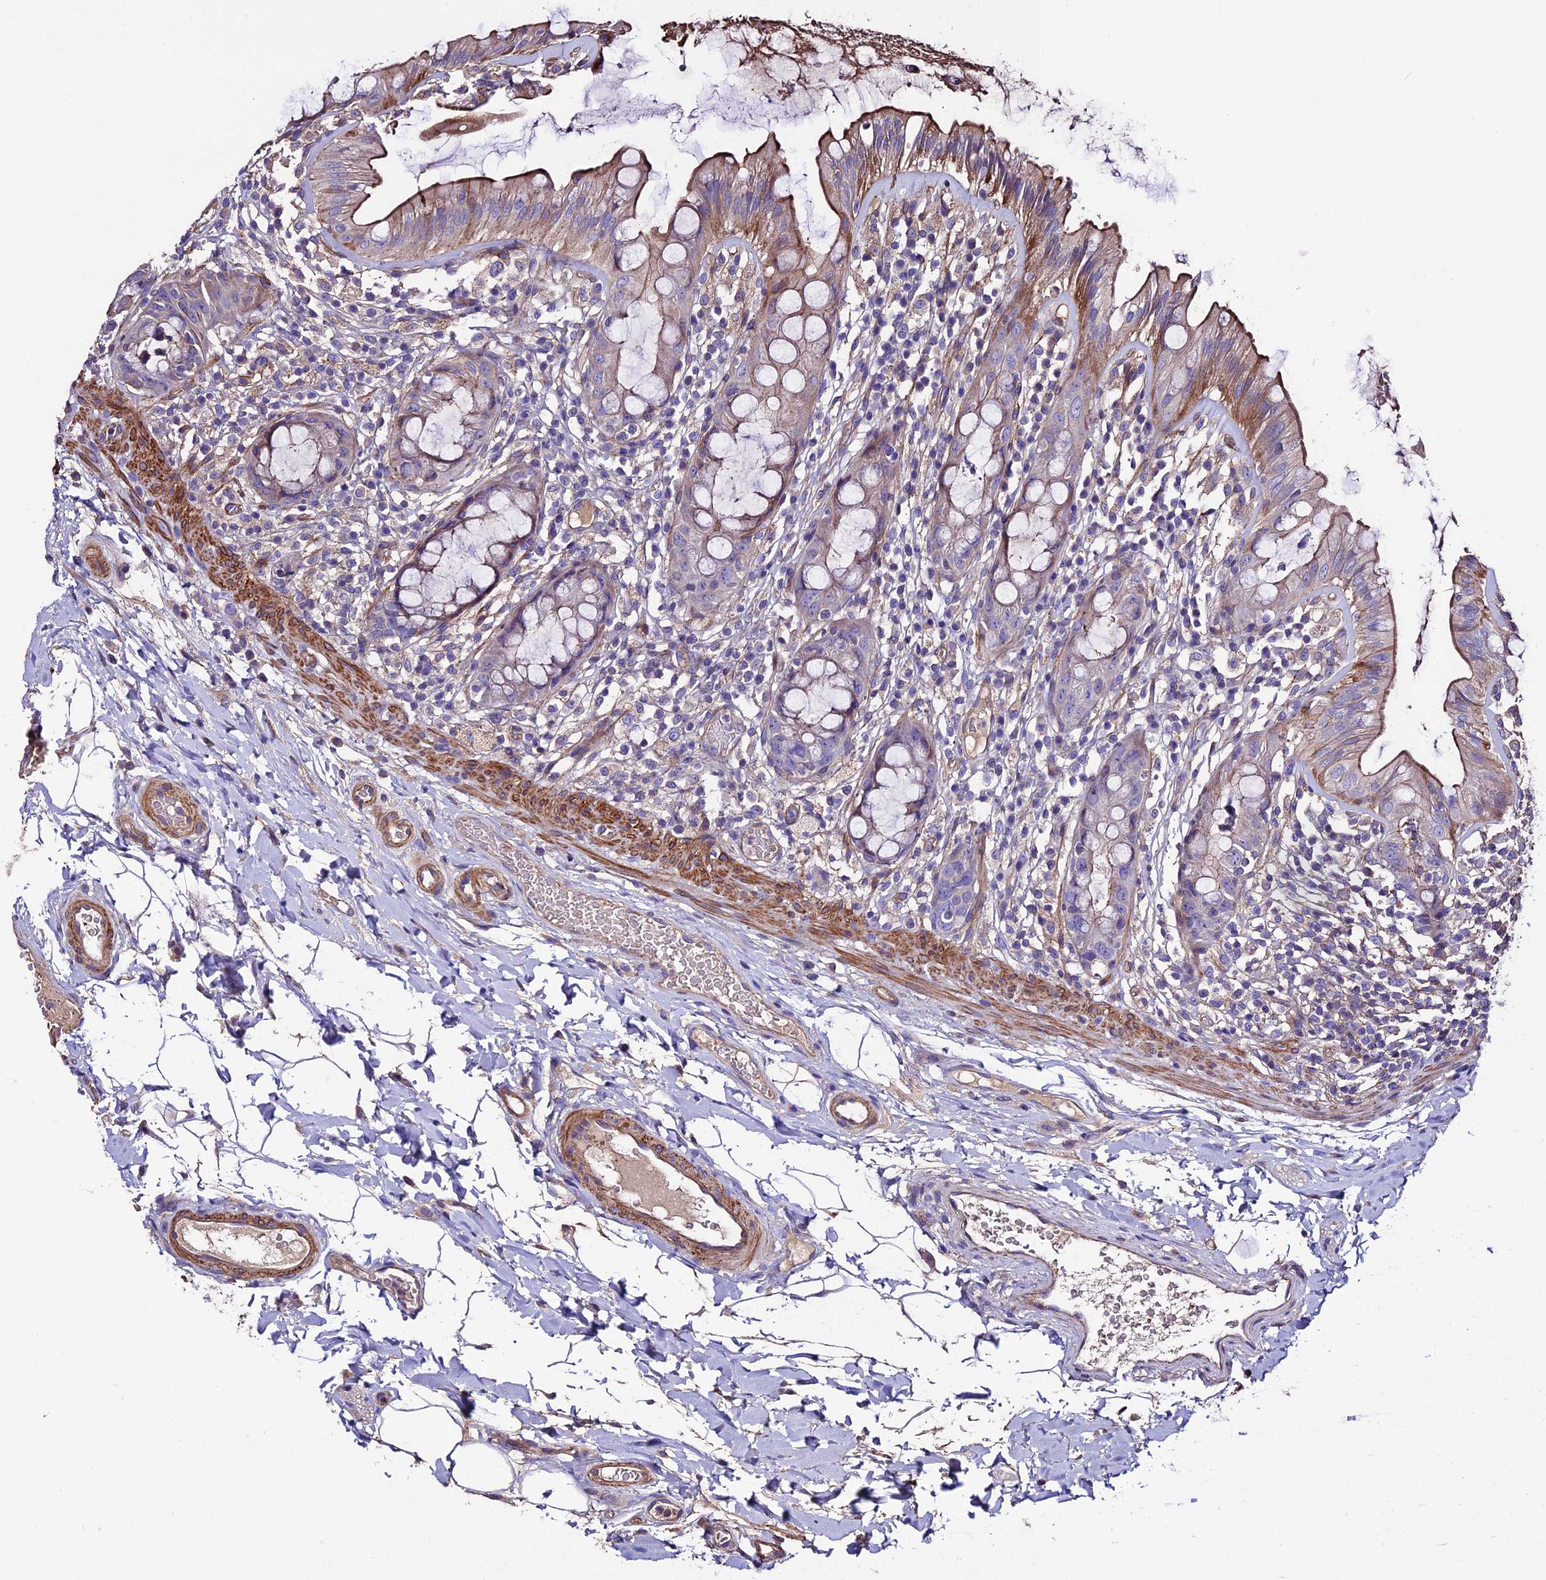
{"staining": {"intensity": "moderate", "quantity": "25%-75%", "location": "cytoplasmic/membranous"}, "tissue": "rectum", "cell_type": "Glandular cells", "image_type": "normal", "snomed": [{"axis": "morphology", "description": "Normal tissue, NOS"}, {"axis": "topography", "description": "Rectum"}], "caption": "DAB immunohistochemical staining of benign rectum demonstrates moderate cytoplasmic/membranous protein expression in approximately 25%-75% of glandular cells.", "gene": "EVA1B", "patient": {"sex": "female", "age": 57}}